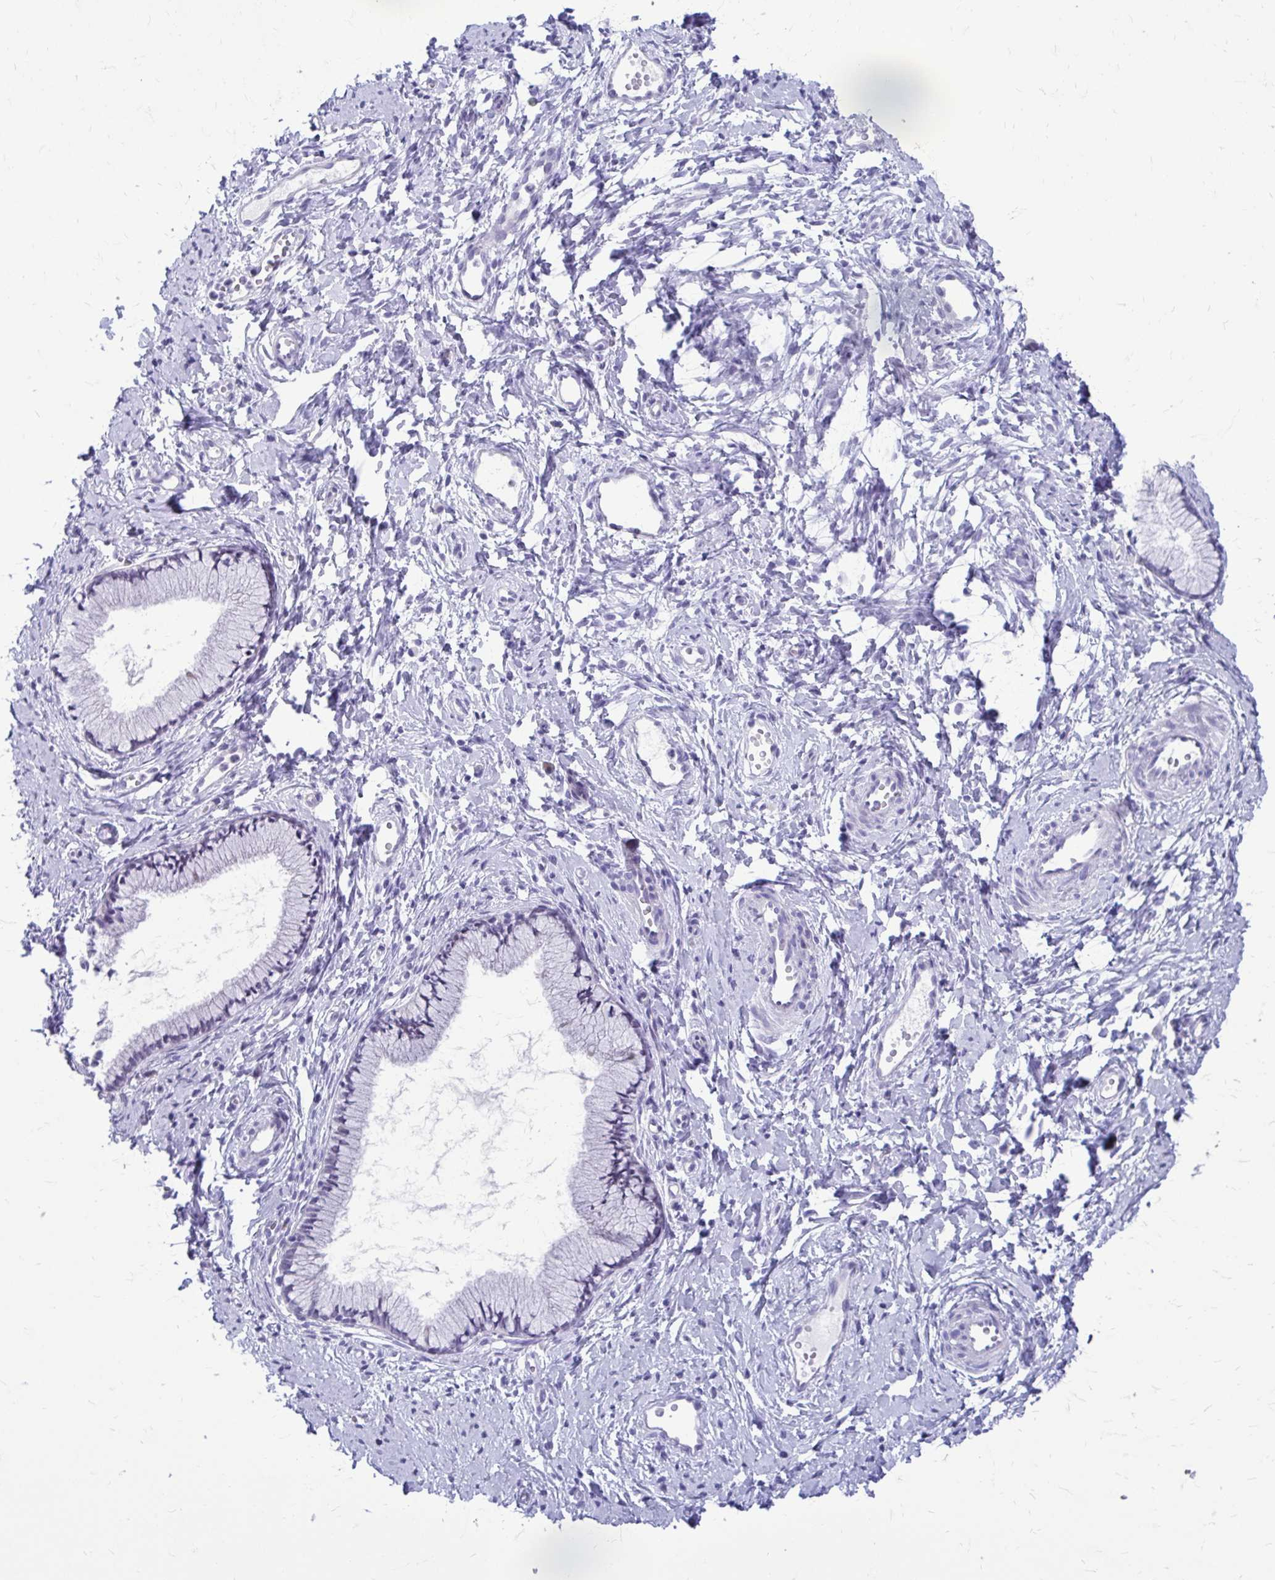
{"staining": {"intensity": "negative", "quantity": "none", "location": "none"}, "tissue": "cervix", "cell_type": "Glandular cells", "image_type": "normal", "snomed": [{"axis": "morphology", "description": "Normal tissue, NOS"}, {"axis": "topography", "description": "Cervix"}], "caption": "Human cervix stained for a protein using IHC demonstrates no expression in glandular cells.", "gene": "LCN15", "patient": {"sex": "female", "age": 40}}